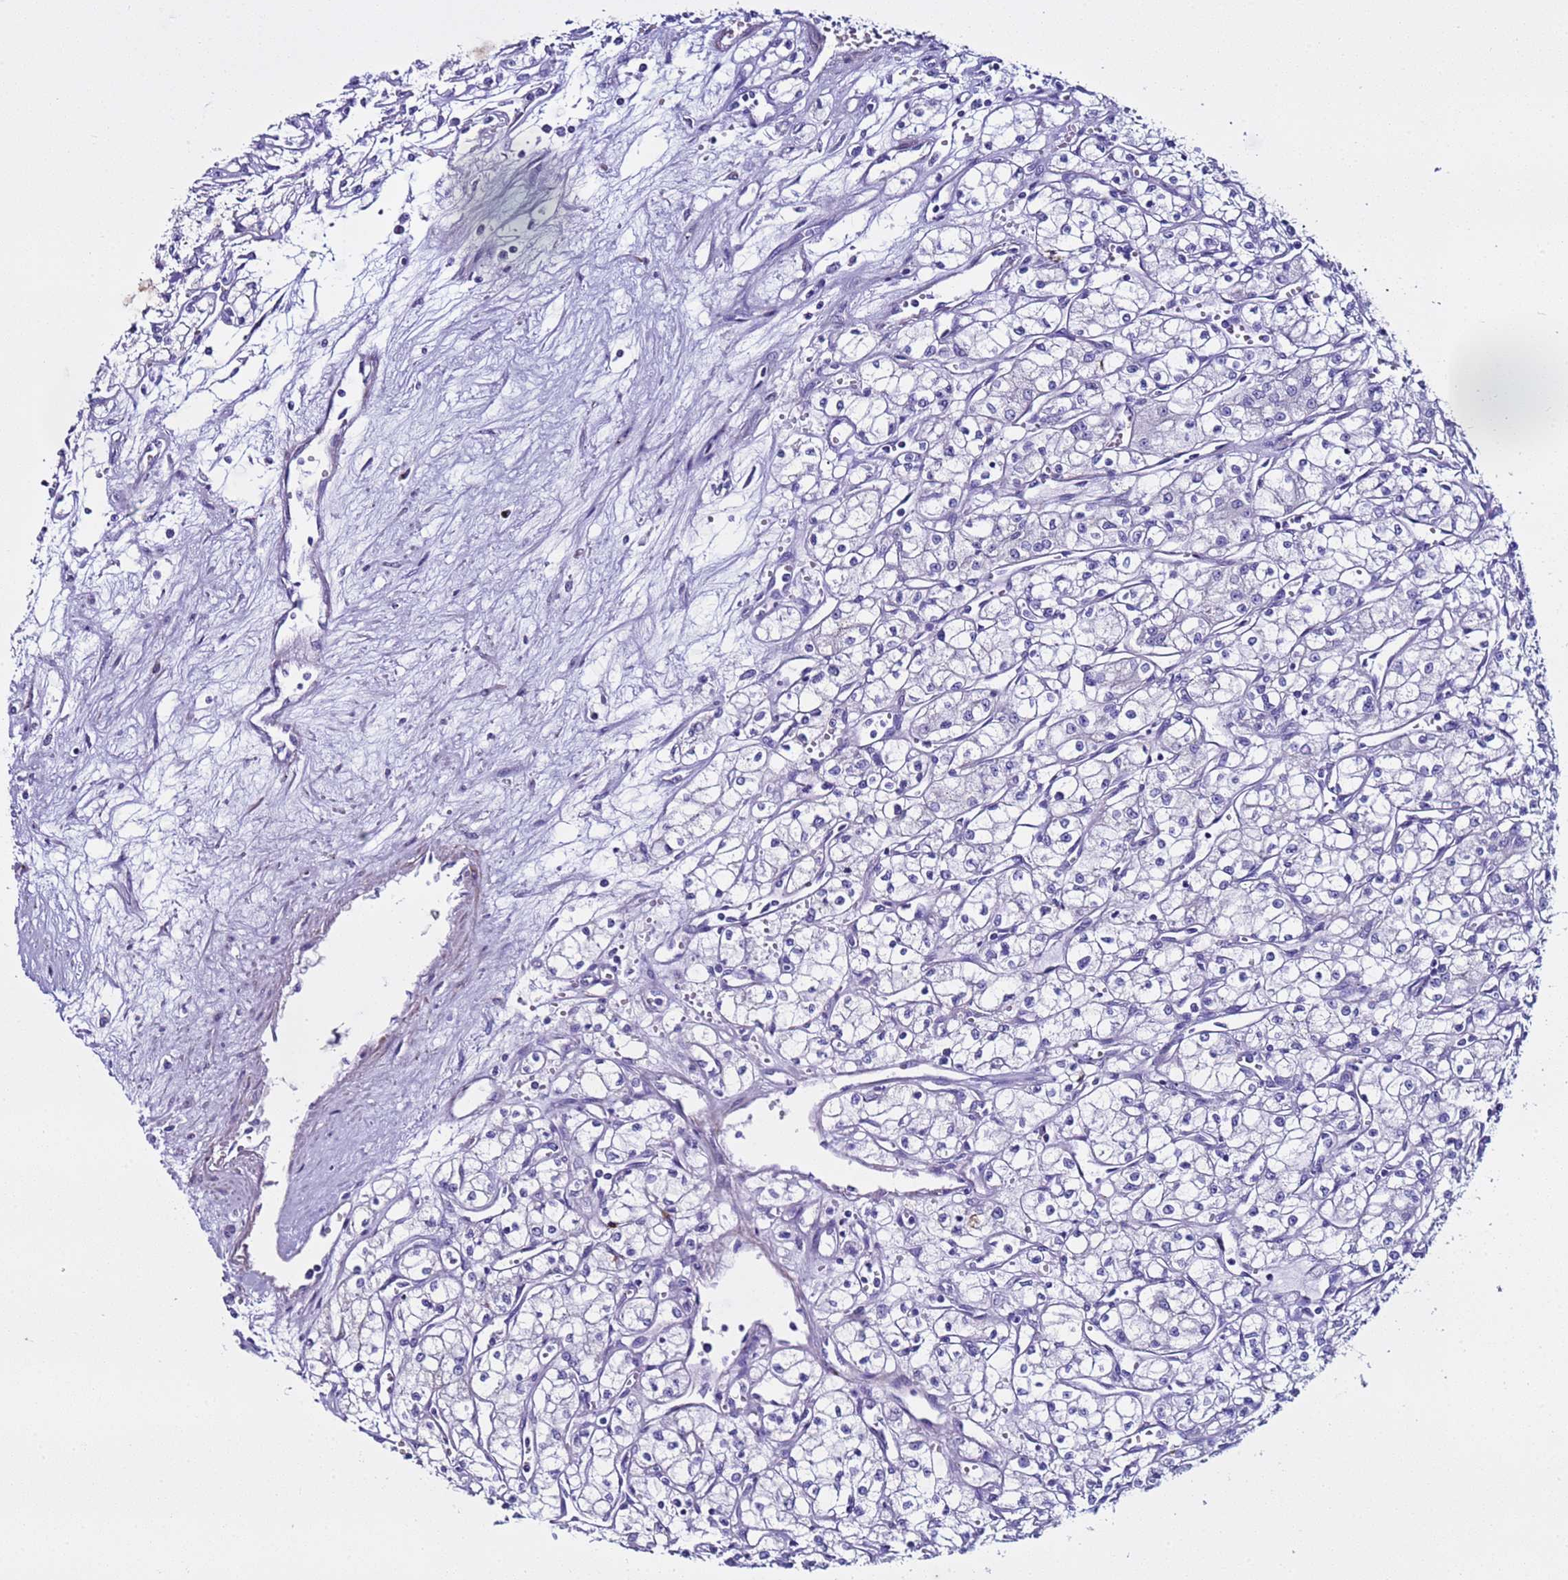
{"staining": {"intensity": "negative", "quantity": "none", "location": "none"}, "tissue": "renal cancer", "cell_type": "Tumor cells", "image_type": "cancer", "snomed": [{"axis": "morphology", "description": "Adenocarcinoma, NOS"}, {"axis": "topography", "description": "Kidney"}], "caption": "This image is of renal adenocarcinoma stained with immunohistochemistry (IHC) to label a protein in brown with the nuclei are counter-stained blue. There is no expression in tumor cells. The staining was performed using DAB to visualize the protein expression in brown, while the nuclei were stained in blue with hematoxylin (Magnification: 20x).", "gene": "LCMT1", "patient": {"sex": "male", "age": 59}}